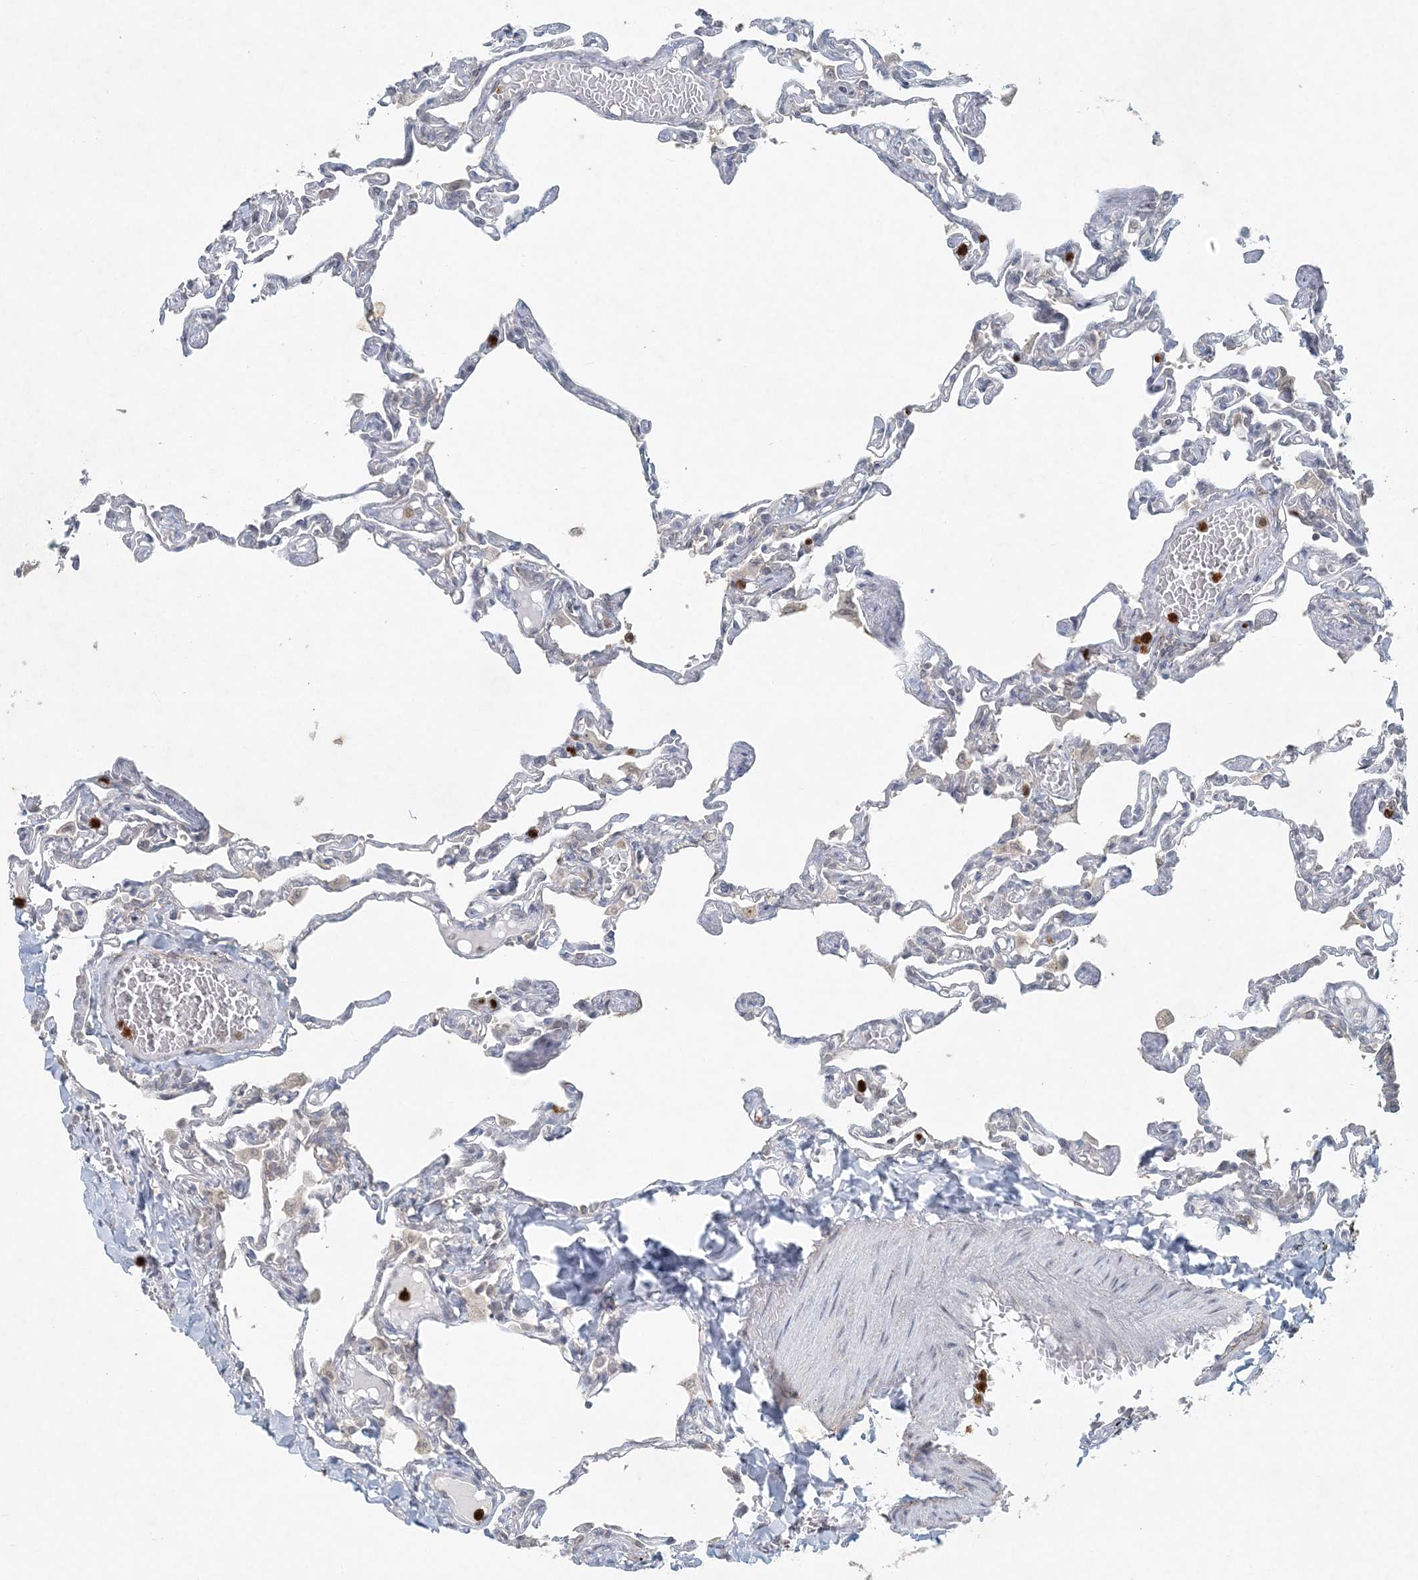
{"staining": {"intensity": "negative", "quantity": "none", "location": "none"}, "tissue": "lung", "cell_type": "Alveolar cells", "image_type": "normal", "snomed": [{"axis": "morphology", "description": "Normal tissue, NOS"}, {"axis": "topography", "description": "Lung"}], "caption": "This is an IHC image of unremarkable lung. There is no positivity in alveolar cells.", "gene": "NUP54", "patient": {"sex": "male", "age": 21}}